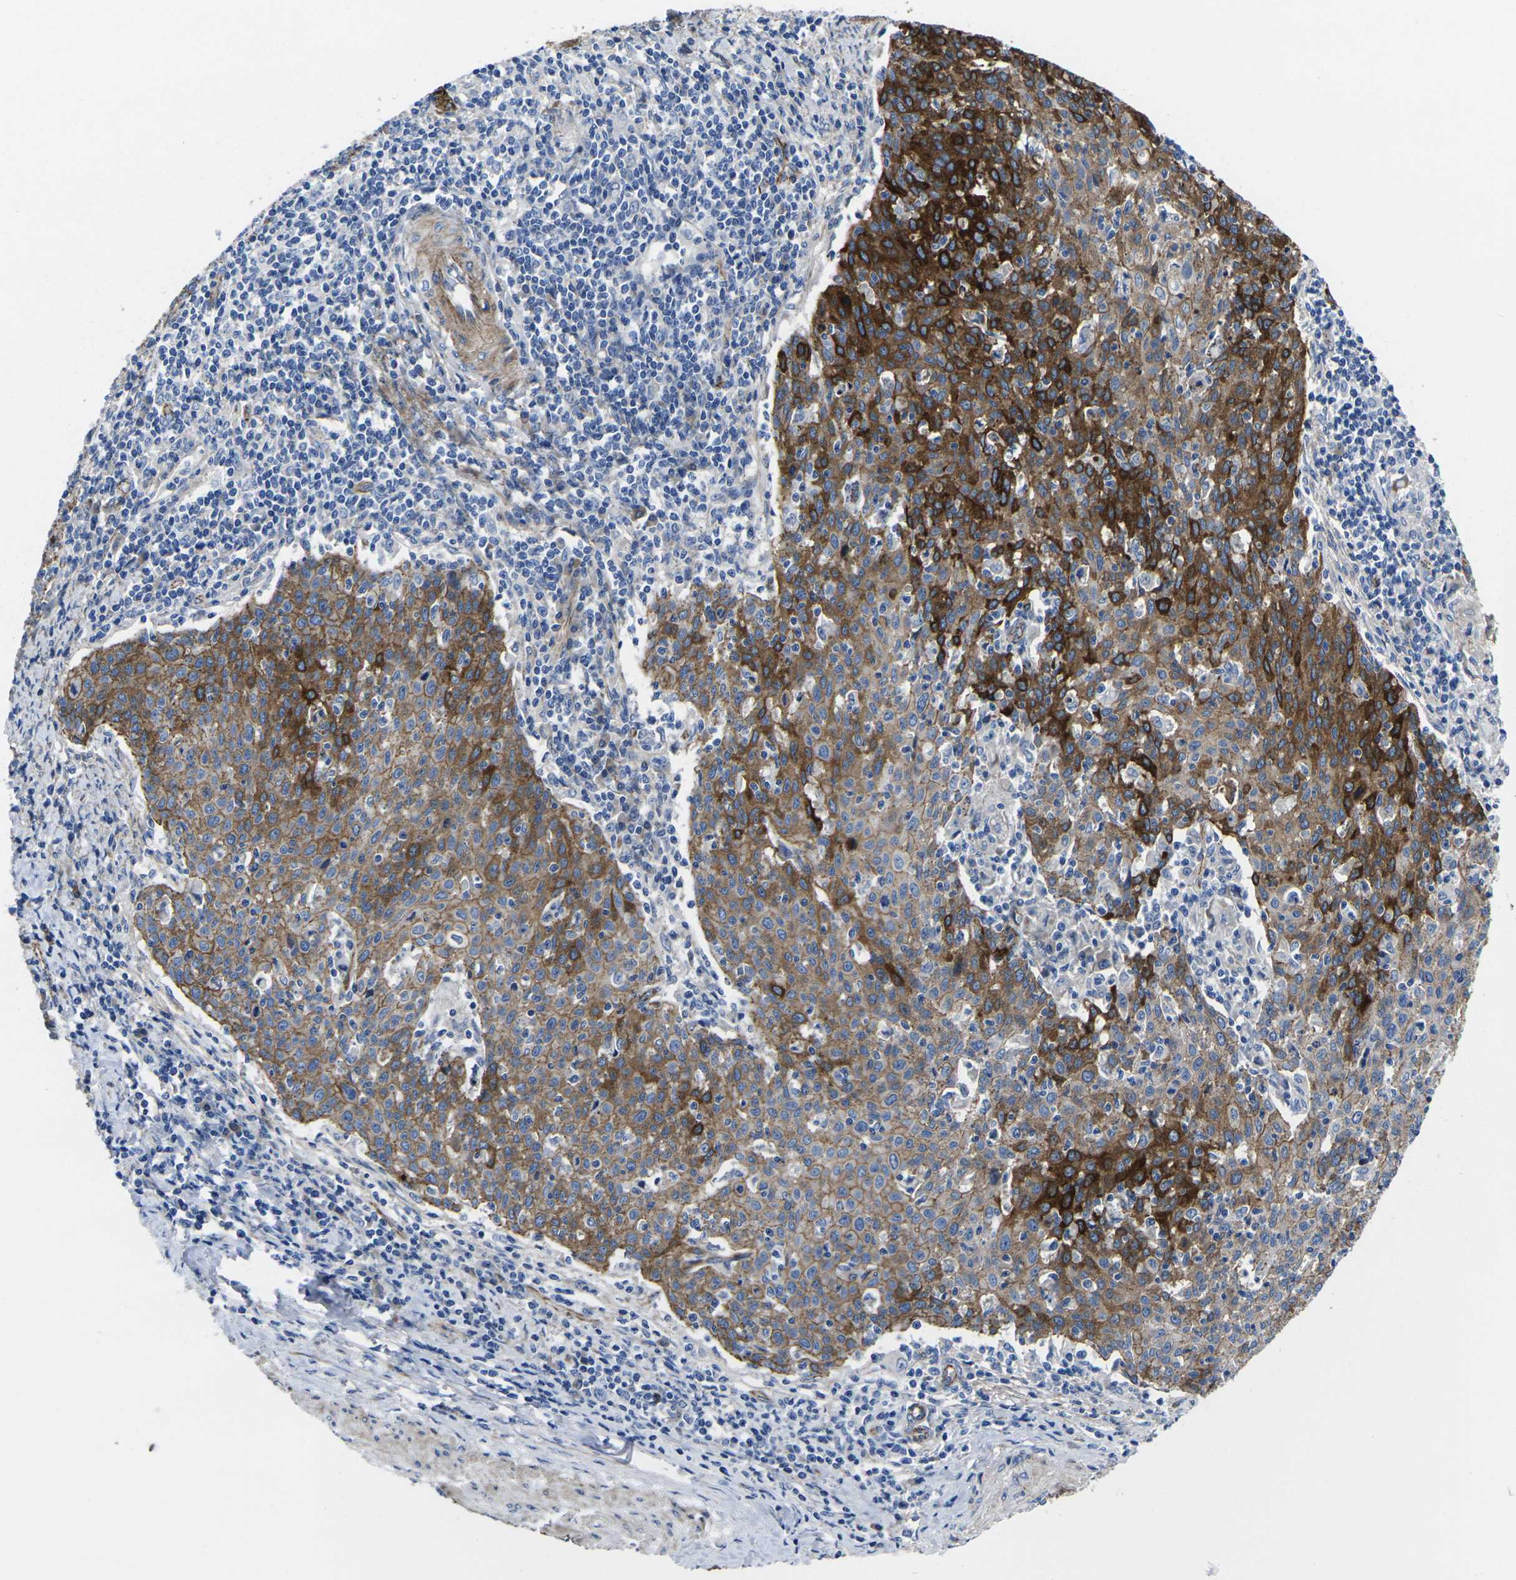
{"staining": {"intensity": "strong", "quantity": ">75%", "location": "cytoplasmic/membranous"}, "tissue": "cervical cancer", "cell_type": "Tumor cells", "image_type": "cancer", "snomed": [{"axis": "morphology", "description": "Squamous cell carcinoma, NOS"}, {"axis": "topography", "description": "Cervix"}], "caption": "The histopathology image demonstrates staining of cervical cancer (squamous cell carcinoma), revealing strong cytoplasmic/membranous protein staining (brown color) within tumor cells.", "gene": "NUMB", "patient": {"sex": "female", "age": 38}}